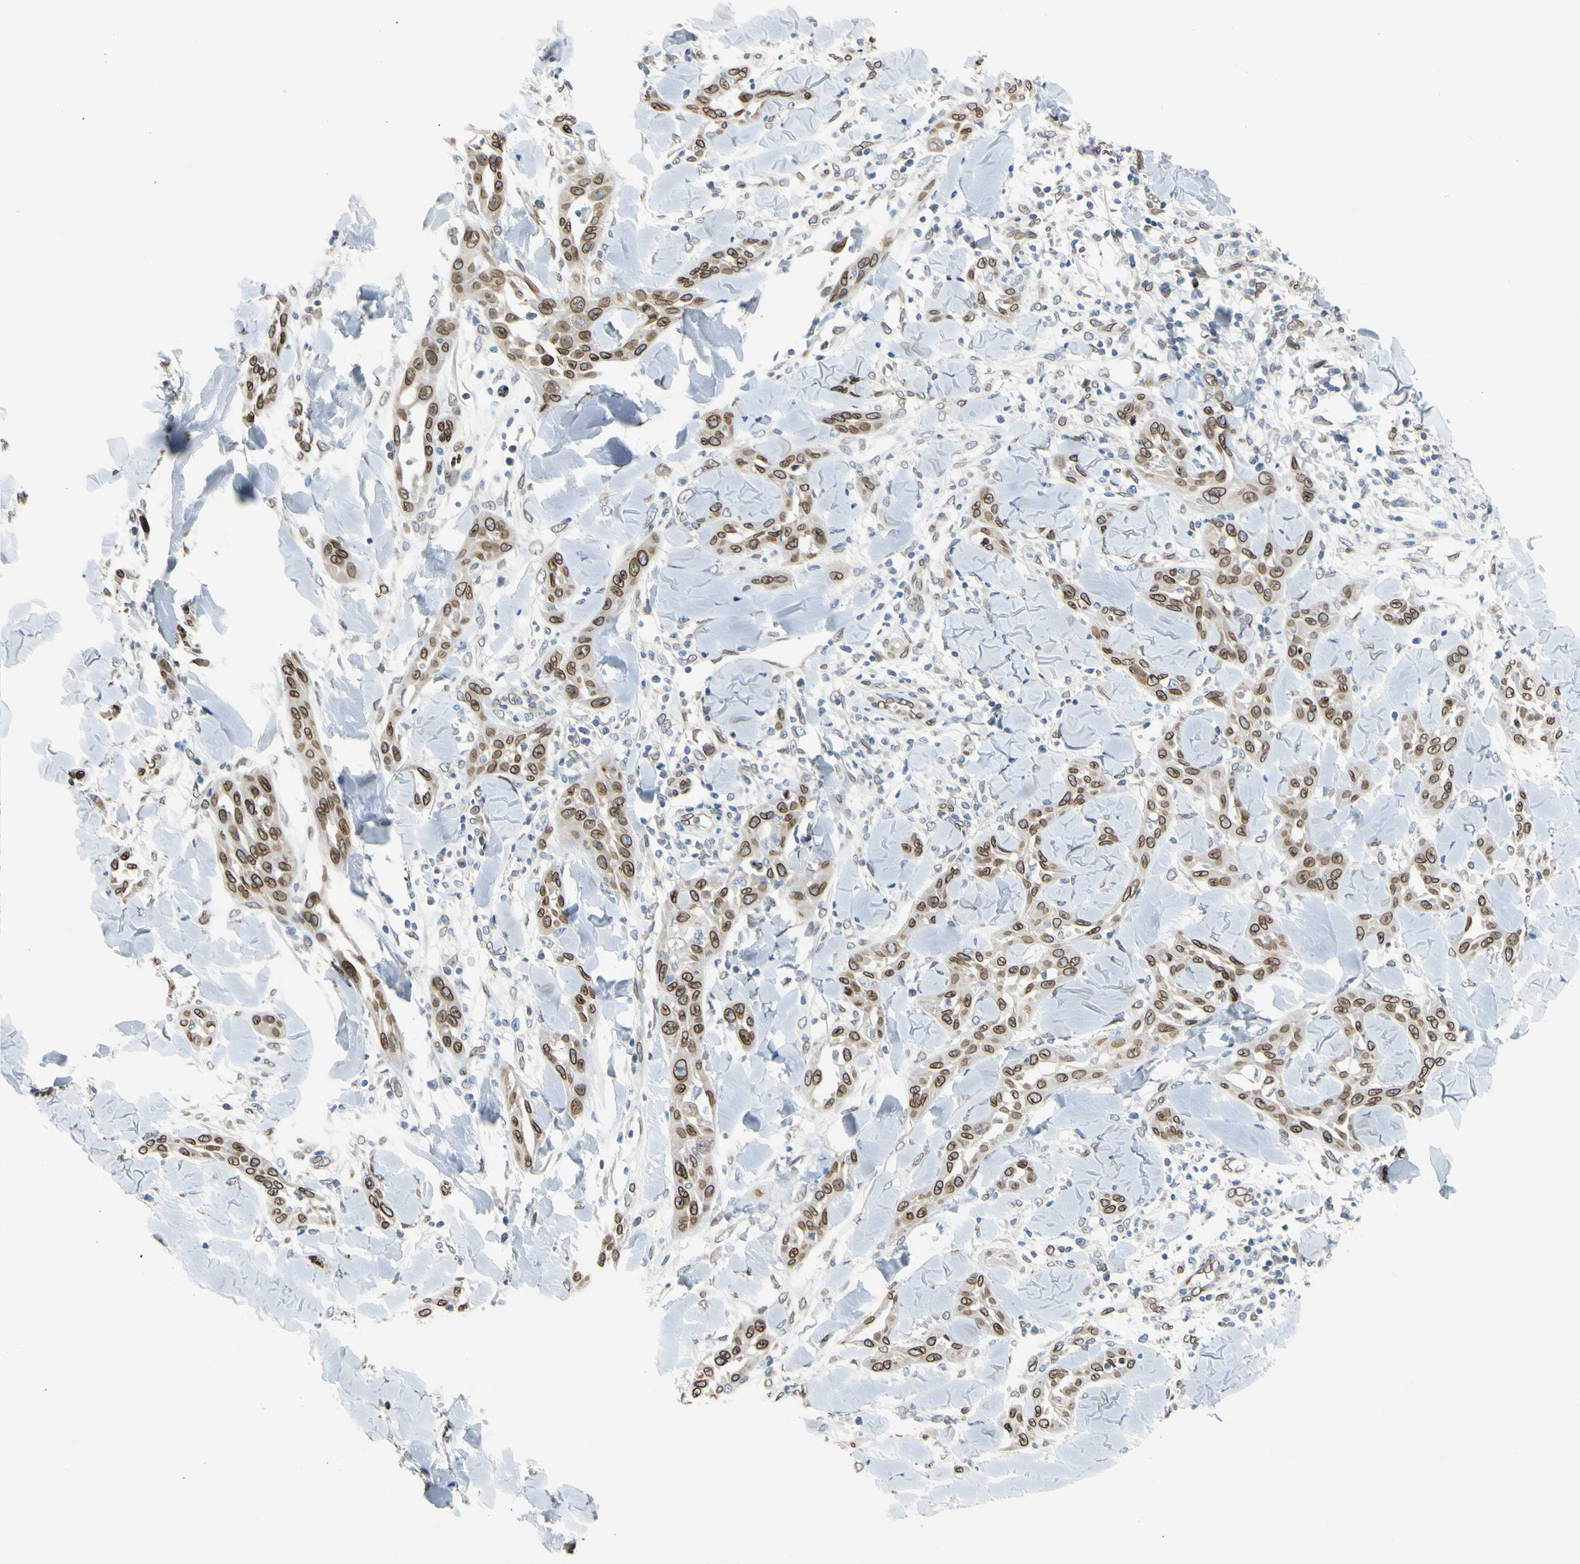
{"staining": {"intensity": "strong", "quantity": ">75%", "location": "cytoplasmic/membranous,nuclear"}, "tissue": "skin cancer", "cell_type": "Tumor cells", "image_type": "cancer", "snomed": [{"axis": "morphology", "description": "Squamous cell carcinoma, NOS"}, {"axis": "topography", "description": "Skin"}], "caption": "Immunohistochemical staining of skin cancer (squamous cell carcinoma) displays strong cytoplasmic/membranous and nuclear protein staining in approximately >75% of tumor cells.", "gene": "SUN1", "patient": {"sex": "male", "age": 24}}